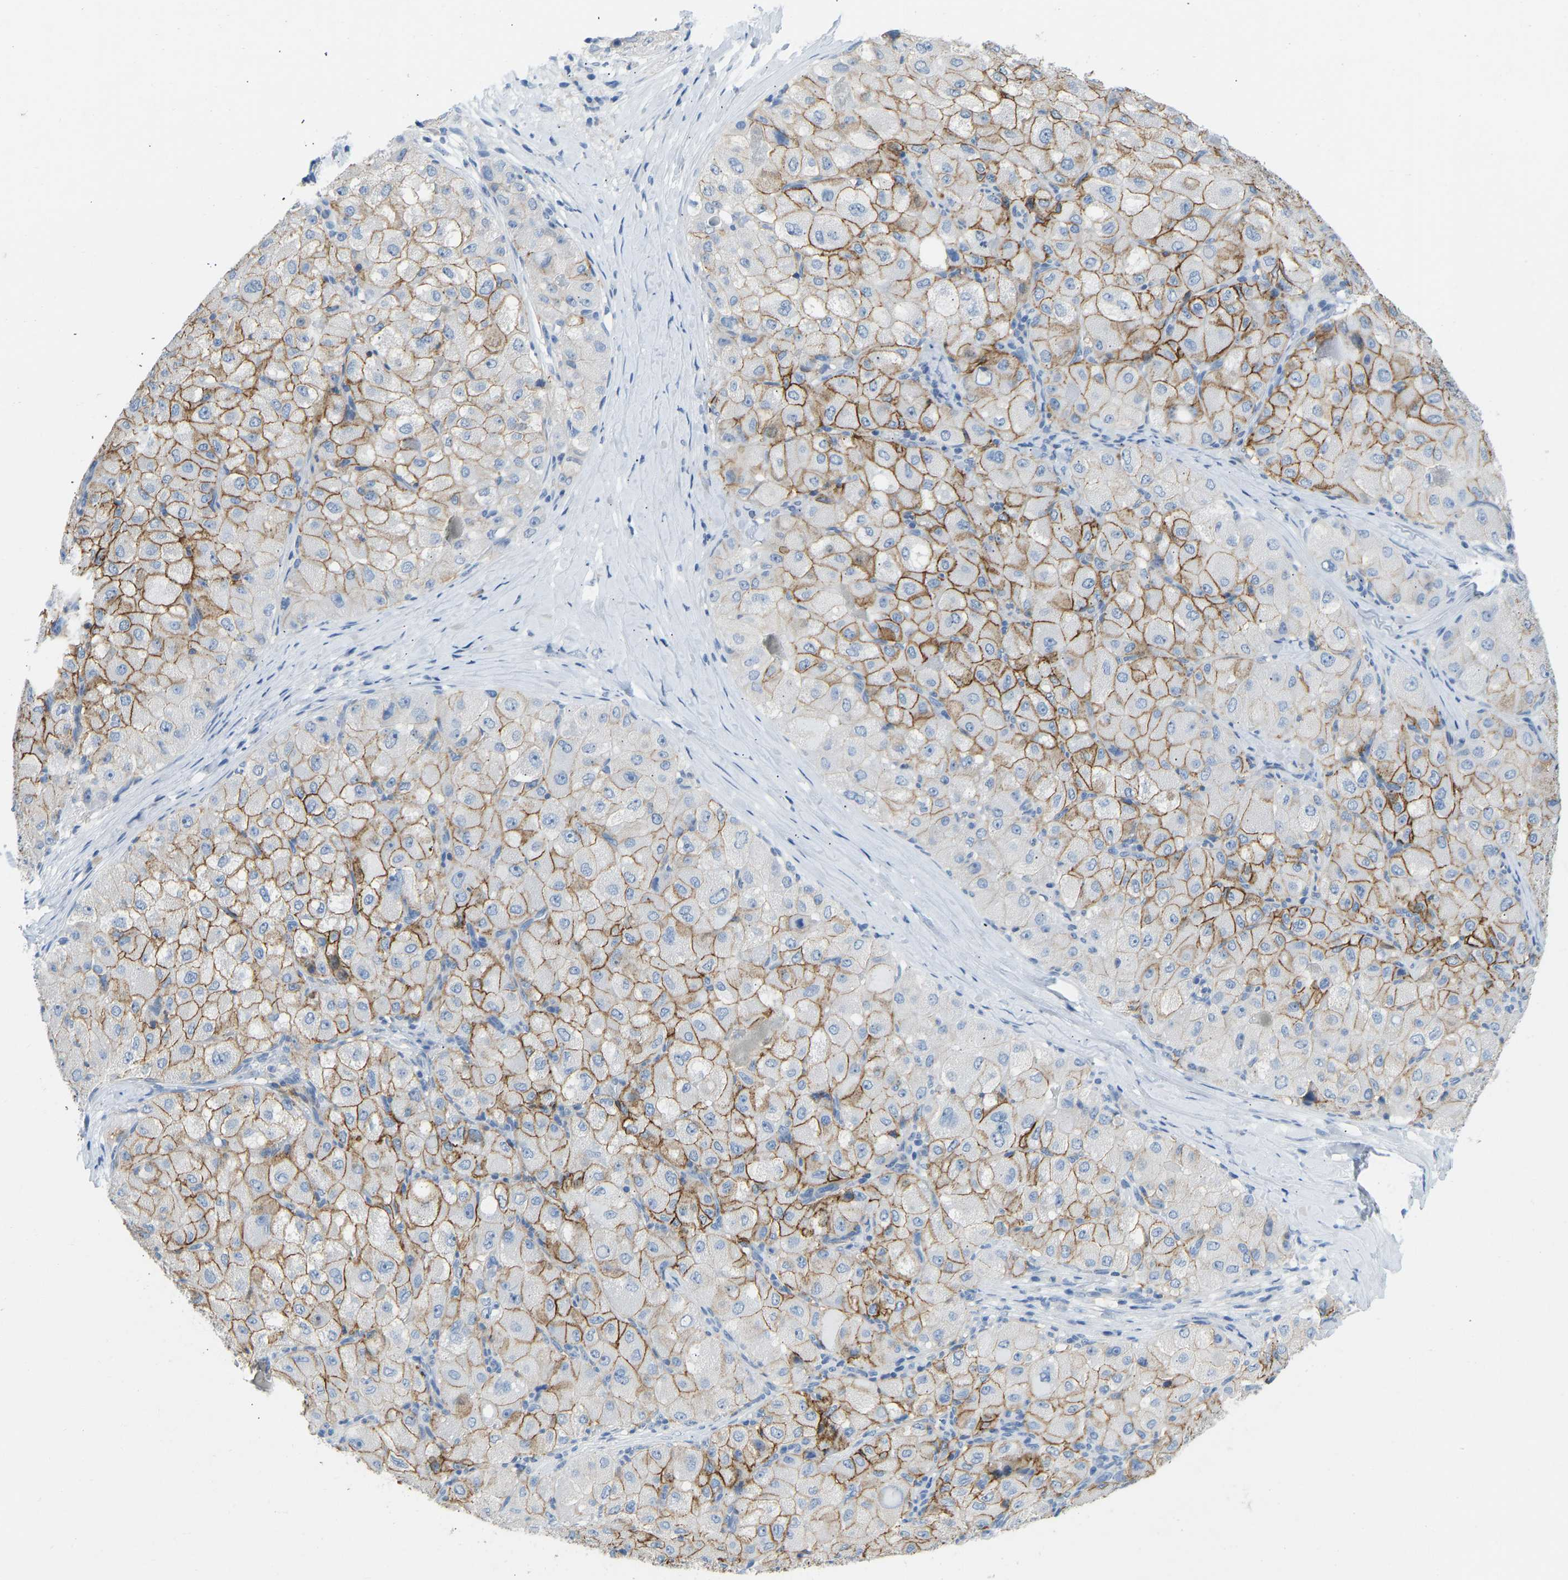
{"staining": {"intensity": "moderate", "quantity": ">75%", "location": "cytoplasmic/membranous"}, "tissue": "liver cancer", "cell_type": "Tumor cells", "image_type": "cancer", "snomed": [{"axis": "morphology", "description": "Carcinoma, Hepatocellular, NOS"}, {"axis": "topography", "description": "Liver"}], "caption": "This histopathology image demonstrates IHC staining of human liver cancer, with medium moderate cytoplasmic/membranous expression in about >75% of tumor cells.", "gene": "ATP1A1", "patient": {"sex": "male", "age": 80}}